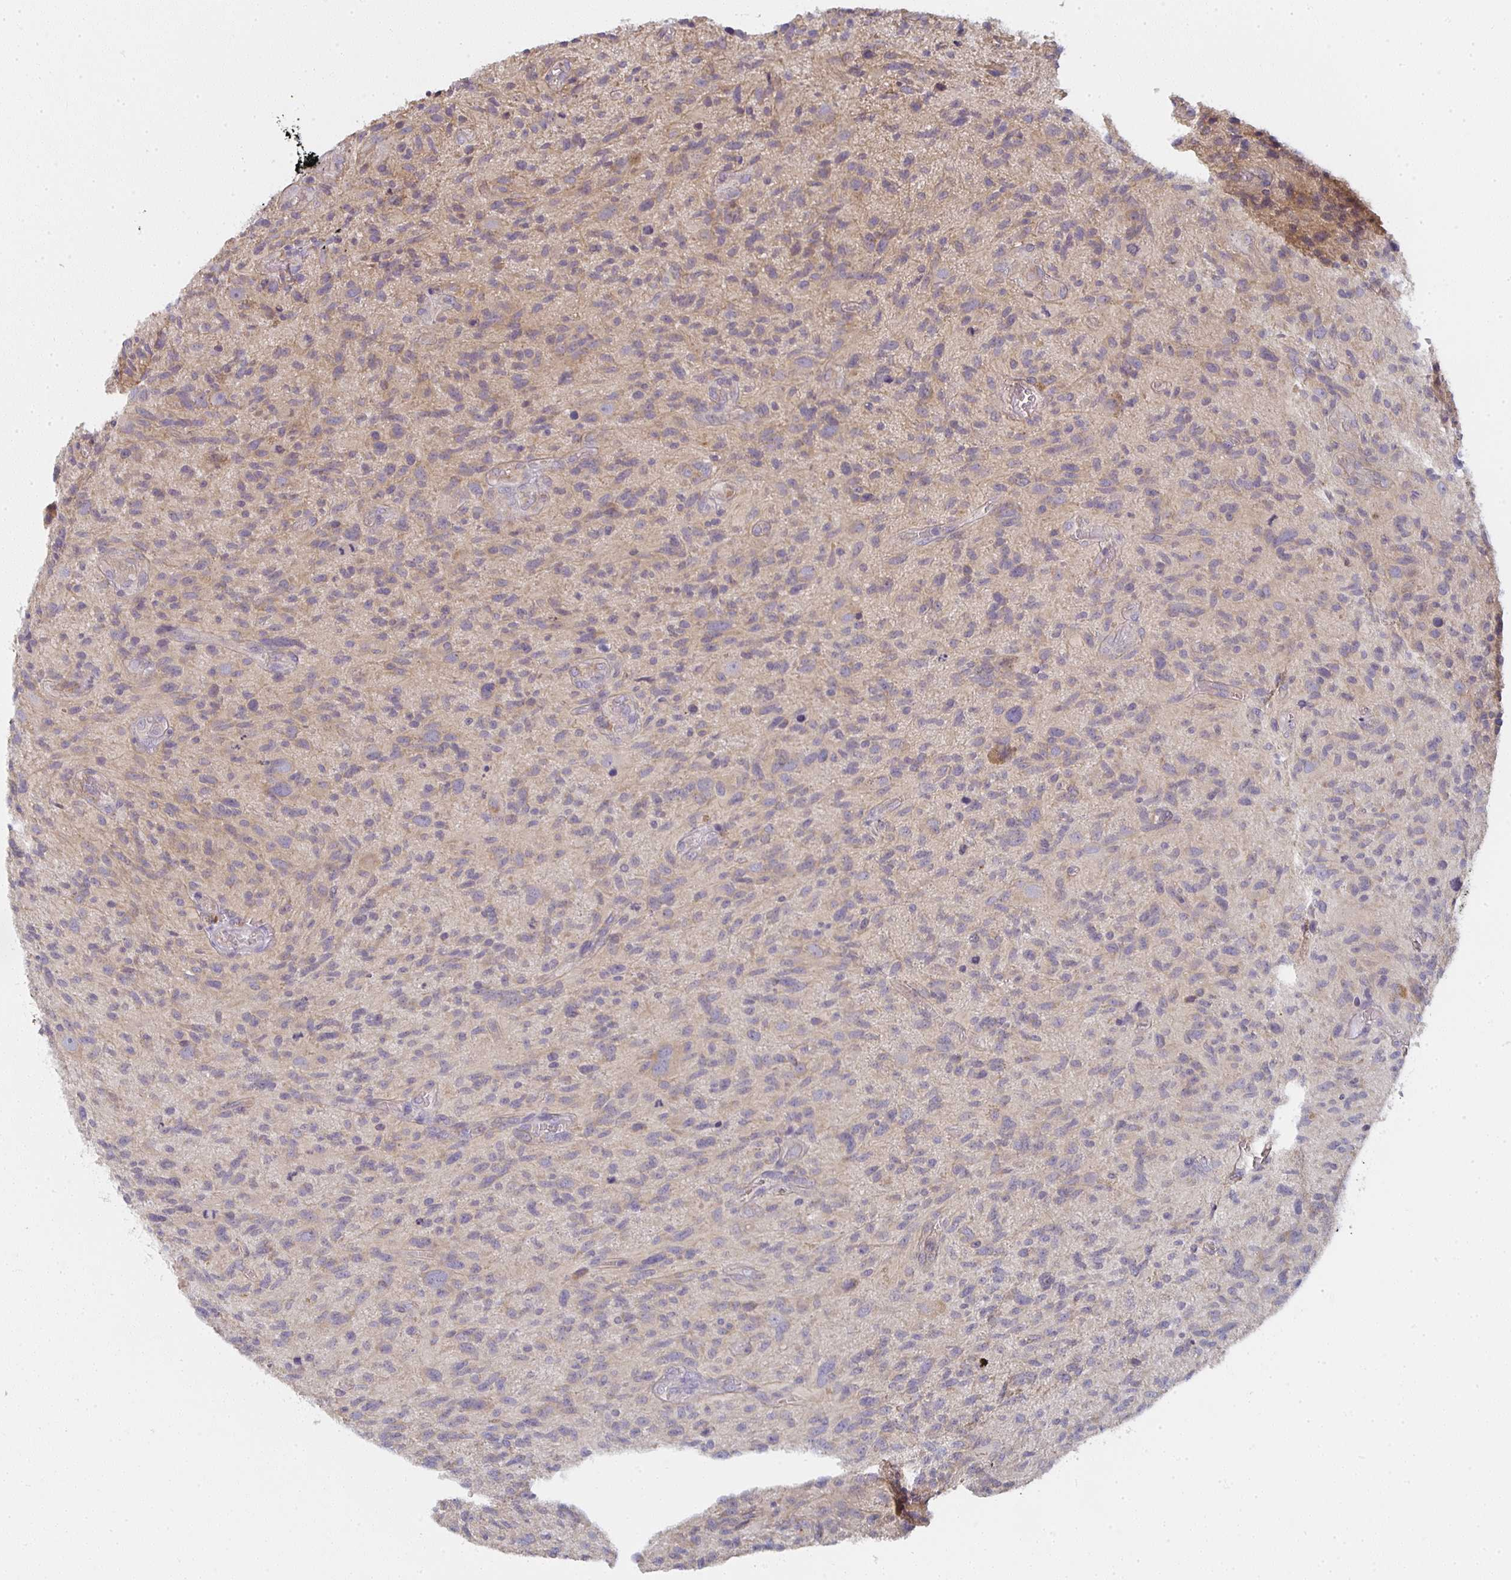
{"staining": {"intensity": "weak", "quantity": "25%-75%", "location": "cytoplasmic/membranous"}, "tissue": "glioma", "cell_type": "Tumor cells", "image_type": "cancer", "snomed": [{"axis": "morphology", "description": "Glioma, malignant, High grade"}, {"axis": "topography", "description": "Brain"}], "caption": "High-magnification brightfield microscopy of glioma stained with DAB (brown) and counterstained with hematoxylin (blue). tumor cells exhibit weak cytoplasmic/membranous positivity is present in approximately25%-75% of cells.", "gene": "CTHRC1", "patient": {"sex": "male", "age": 75}}